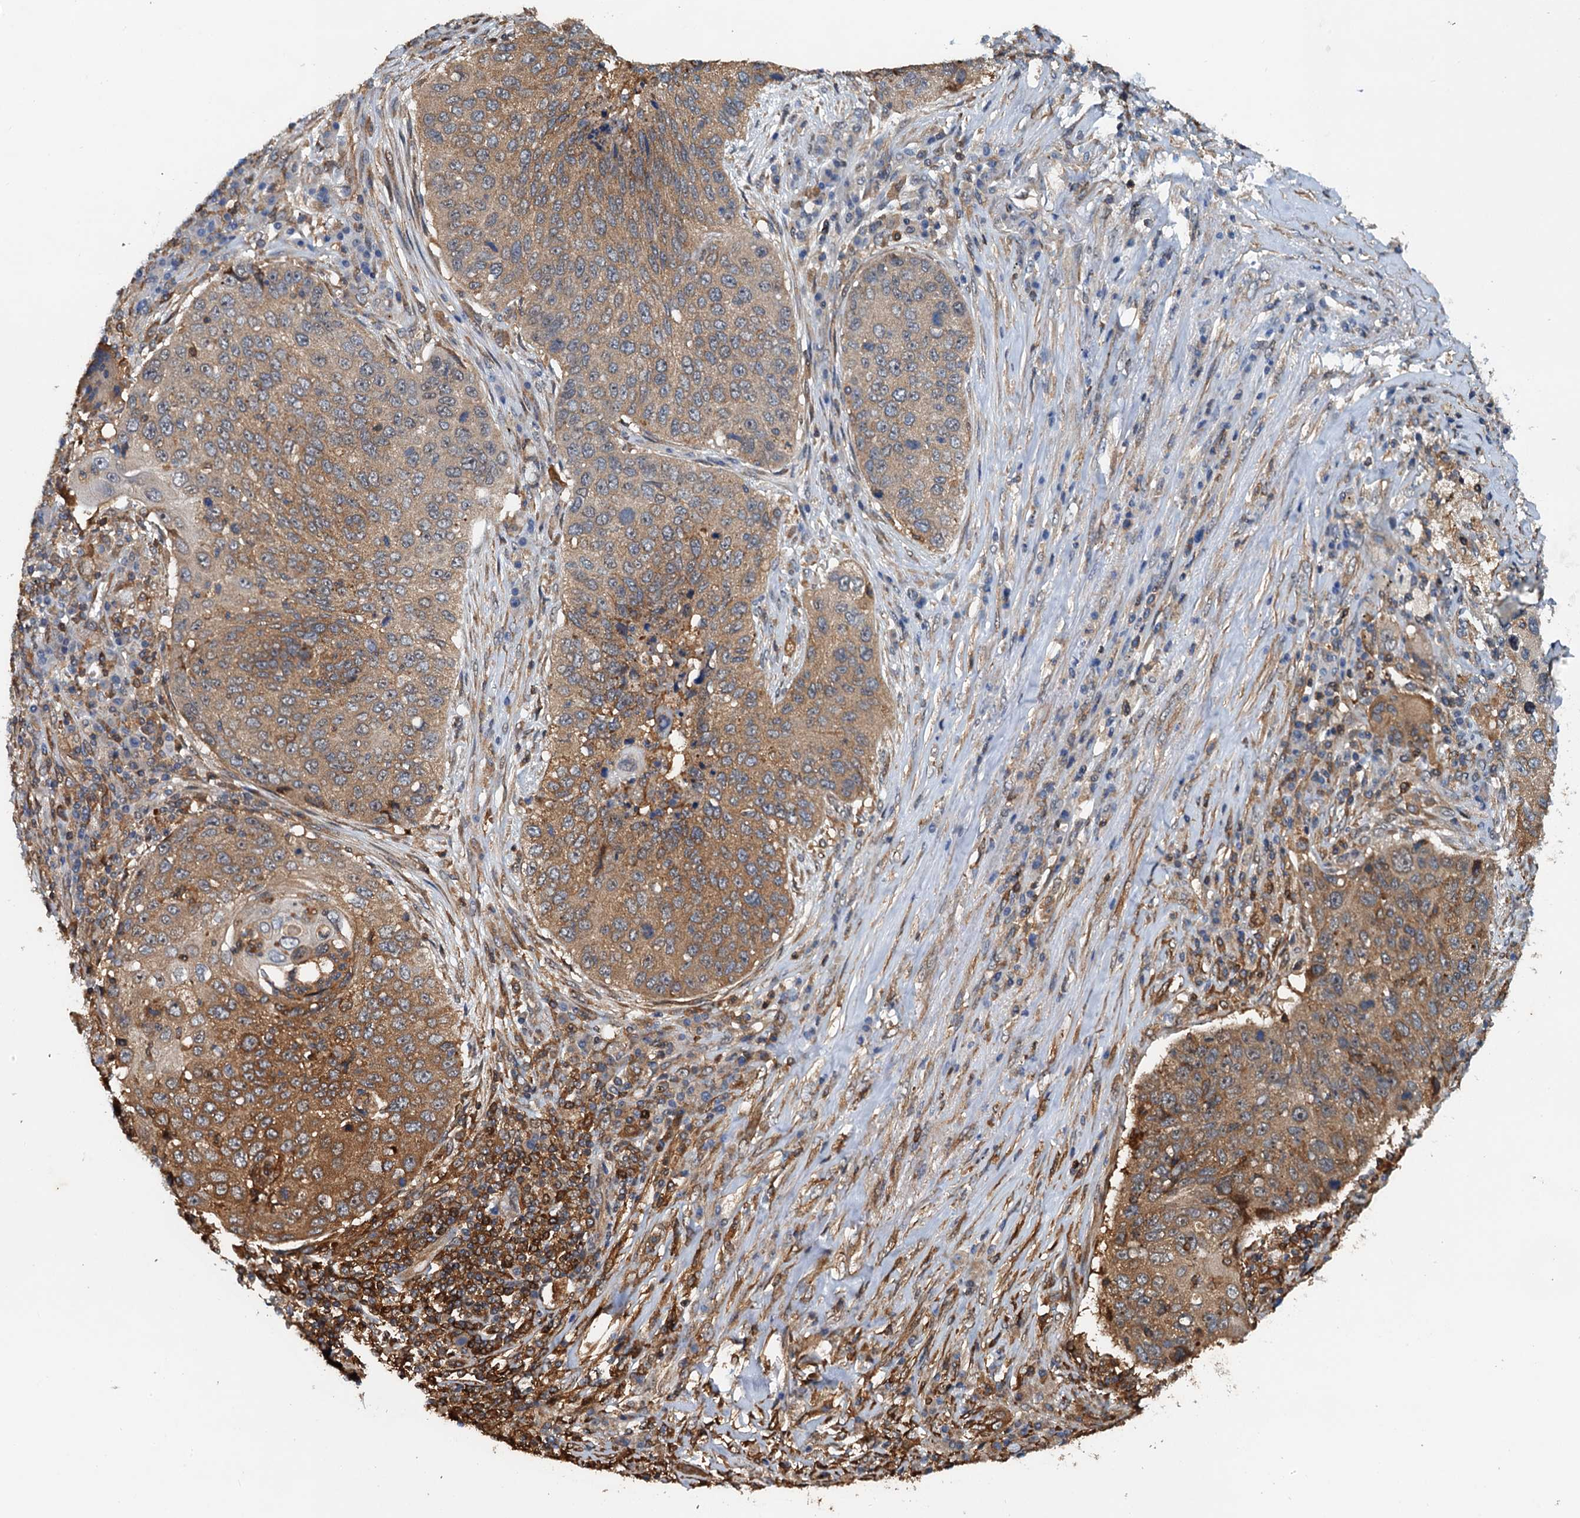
{"staining": {"intensity": "moderate", "quantity": "25%-75%", "location": "cytoplasmic/membranous"}, "tissue": "lung cancer", "cell_type": "Tumor cells", "image_type": "cancer", "snomed": [{"axis": "morphology", "description": "Squamous cell carcinoma, NOS"}, {"axis": "topography", "description": "Lung"}], "caption": "A brown stain shows moderate cytoplasmic/membranous expression of a protein in human lung cancer (squamous cell carcinoma) tumor cells.", "gene": "USP6NL", "patient": {"sex": "female", "age": 63}}